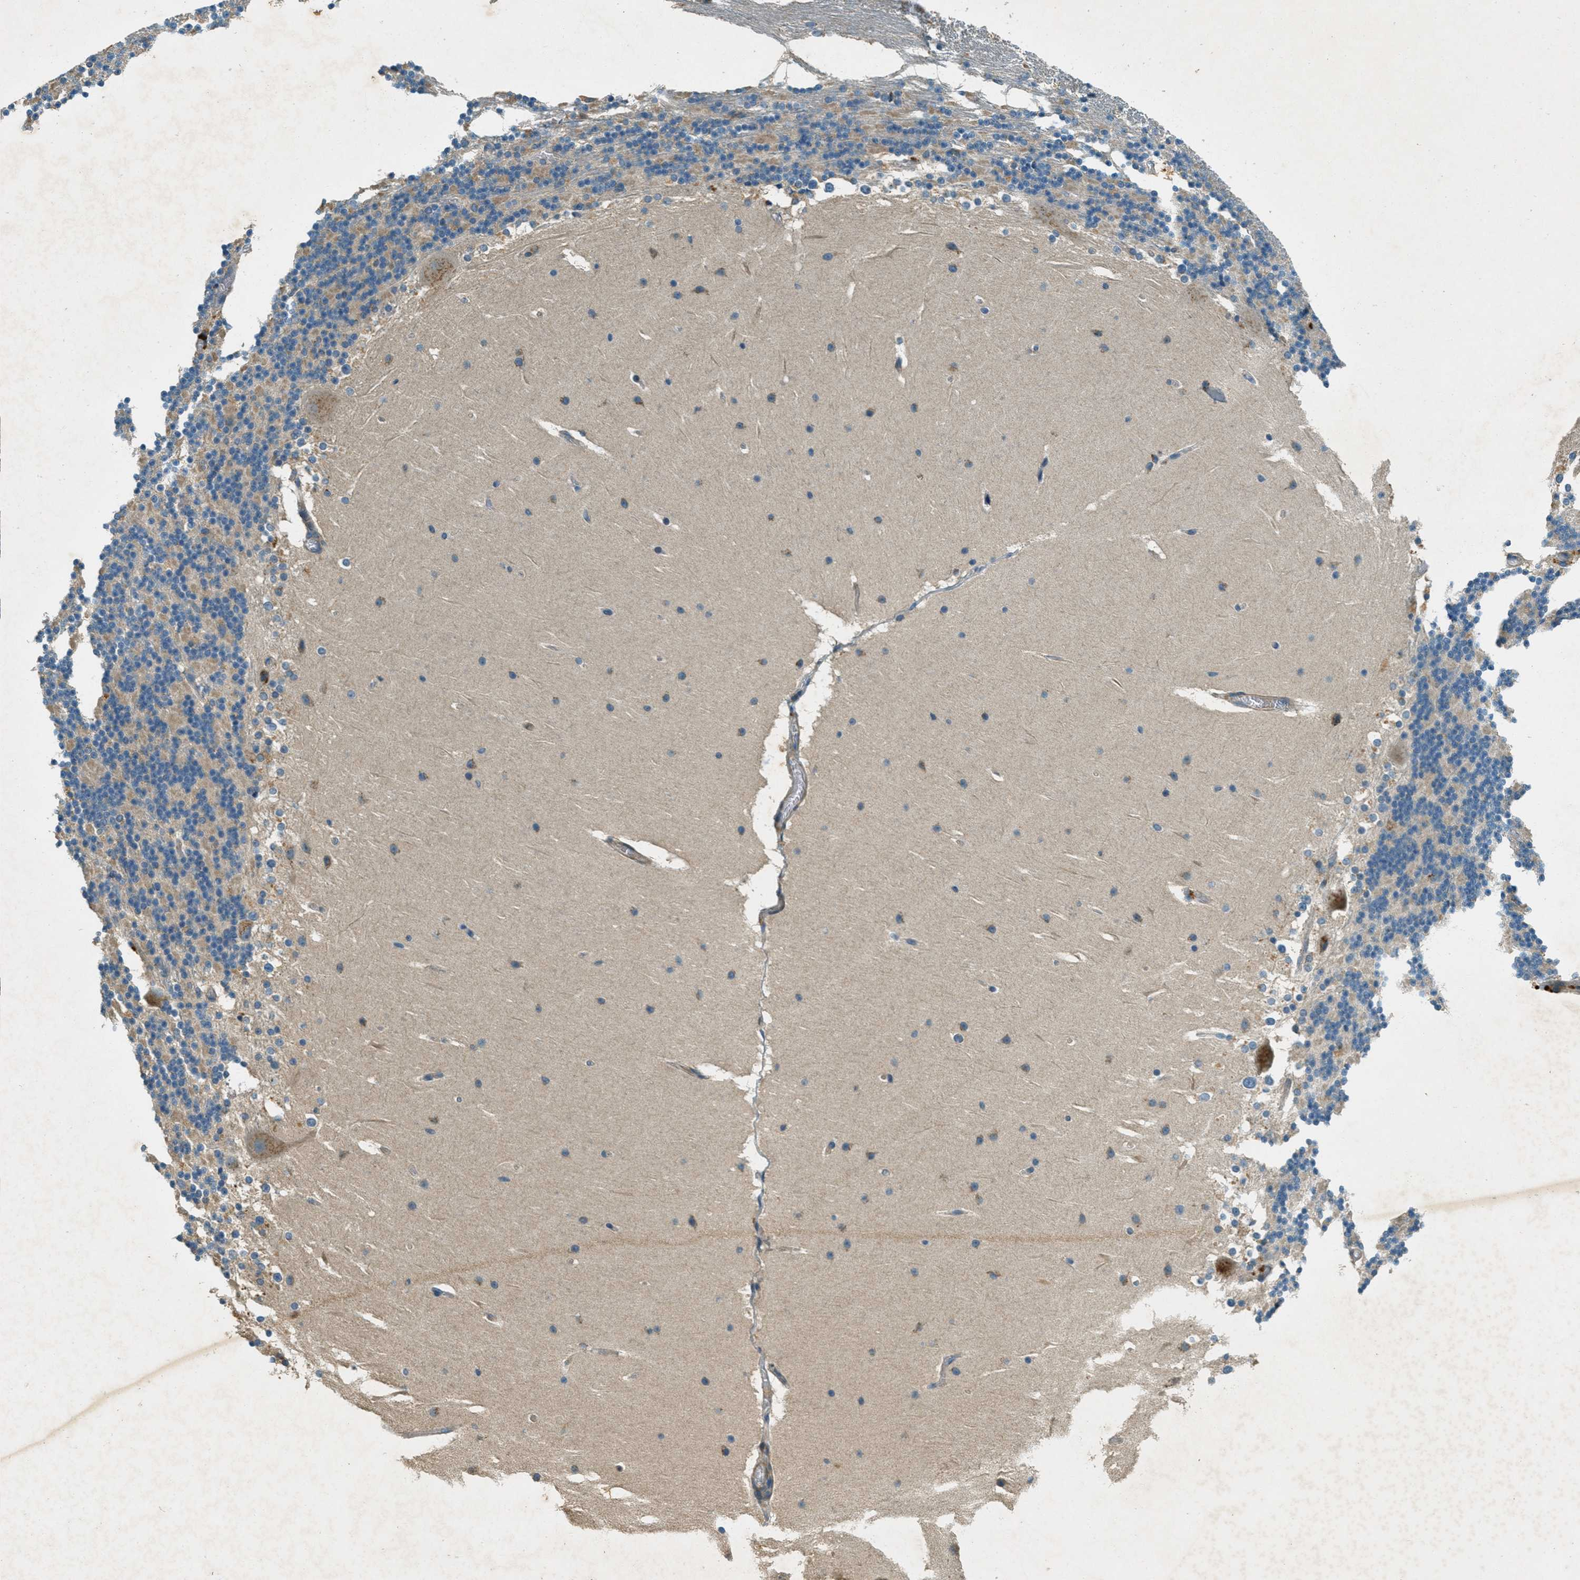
{"staining": {"intensity": "negative", "quantity": "none", "location": "none"}, "tissue": "cerebellum", "cell_type": "Cells in granular layer", "image_type": "normal", "snomed": [{"axis": "morphology", "description": "Normal tissue, NOS"}, {"axis": "topography", "description": "Cerebellum"}], "caption": "Micrograph shows no protein positivity in cells in granular layer of normal cerebellum. The staining was performed using DAB to visualize the protein expression in brown, while the nuclei were stained in blue with hematoxylin (Magnification: 20x).", "gene": "NUDT4B", "patient": {"sex": "female", "age": 19}}